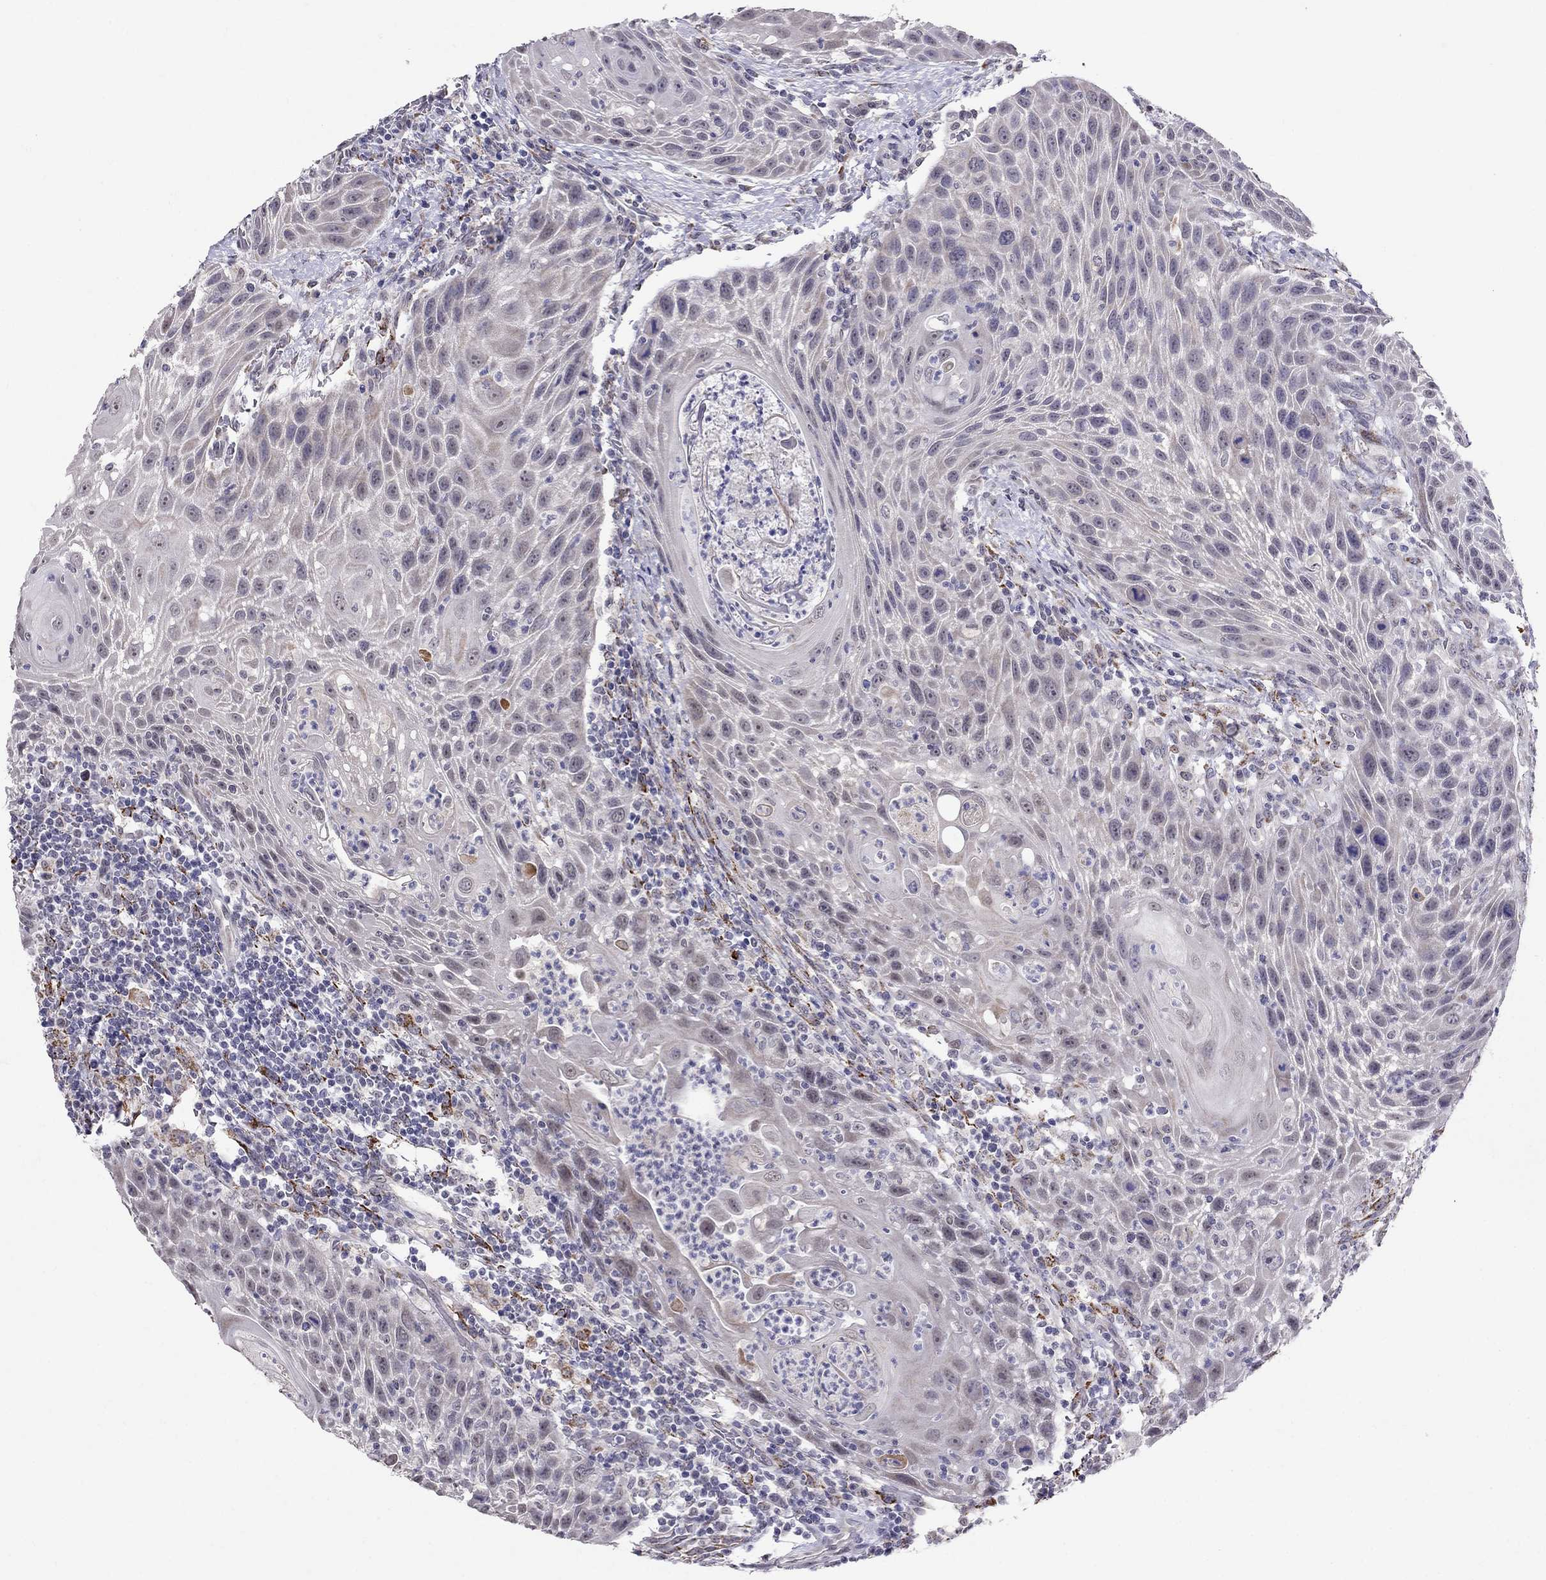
{"staining": {"intensity": "negative", "quantity": "none", "location": "none"}, "tissue": "head and neck cancer", "cell_type": "Tumor cells", "image_type": "cancer", "snomed": [{"axis": "morphology", "description": "Squamous cell carcinoma, NOS"}, {"axis": "topography", "description": "Head-Neck"}], "caption": "Human squamous cell carcinoma (head and neck) stained for a protein using immunohistochemistry demonstrates no expression in tumor cells.", "gene": "MYO3B", "patient": {"sex": "male", "age": 69}}